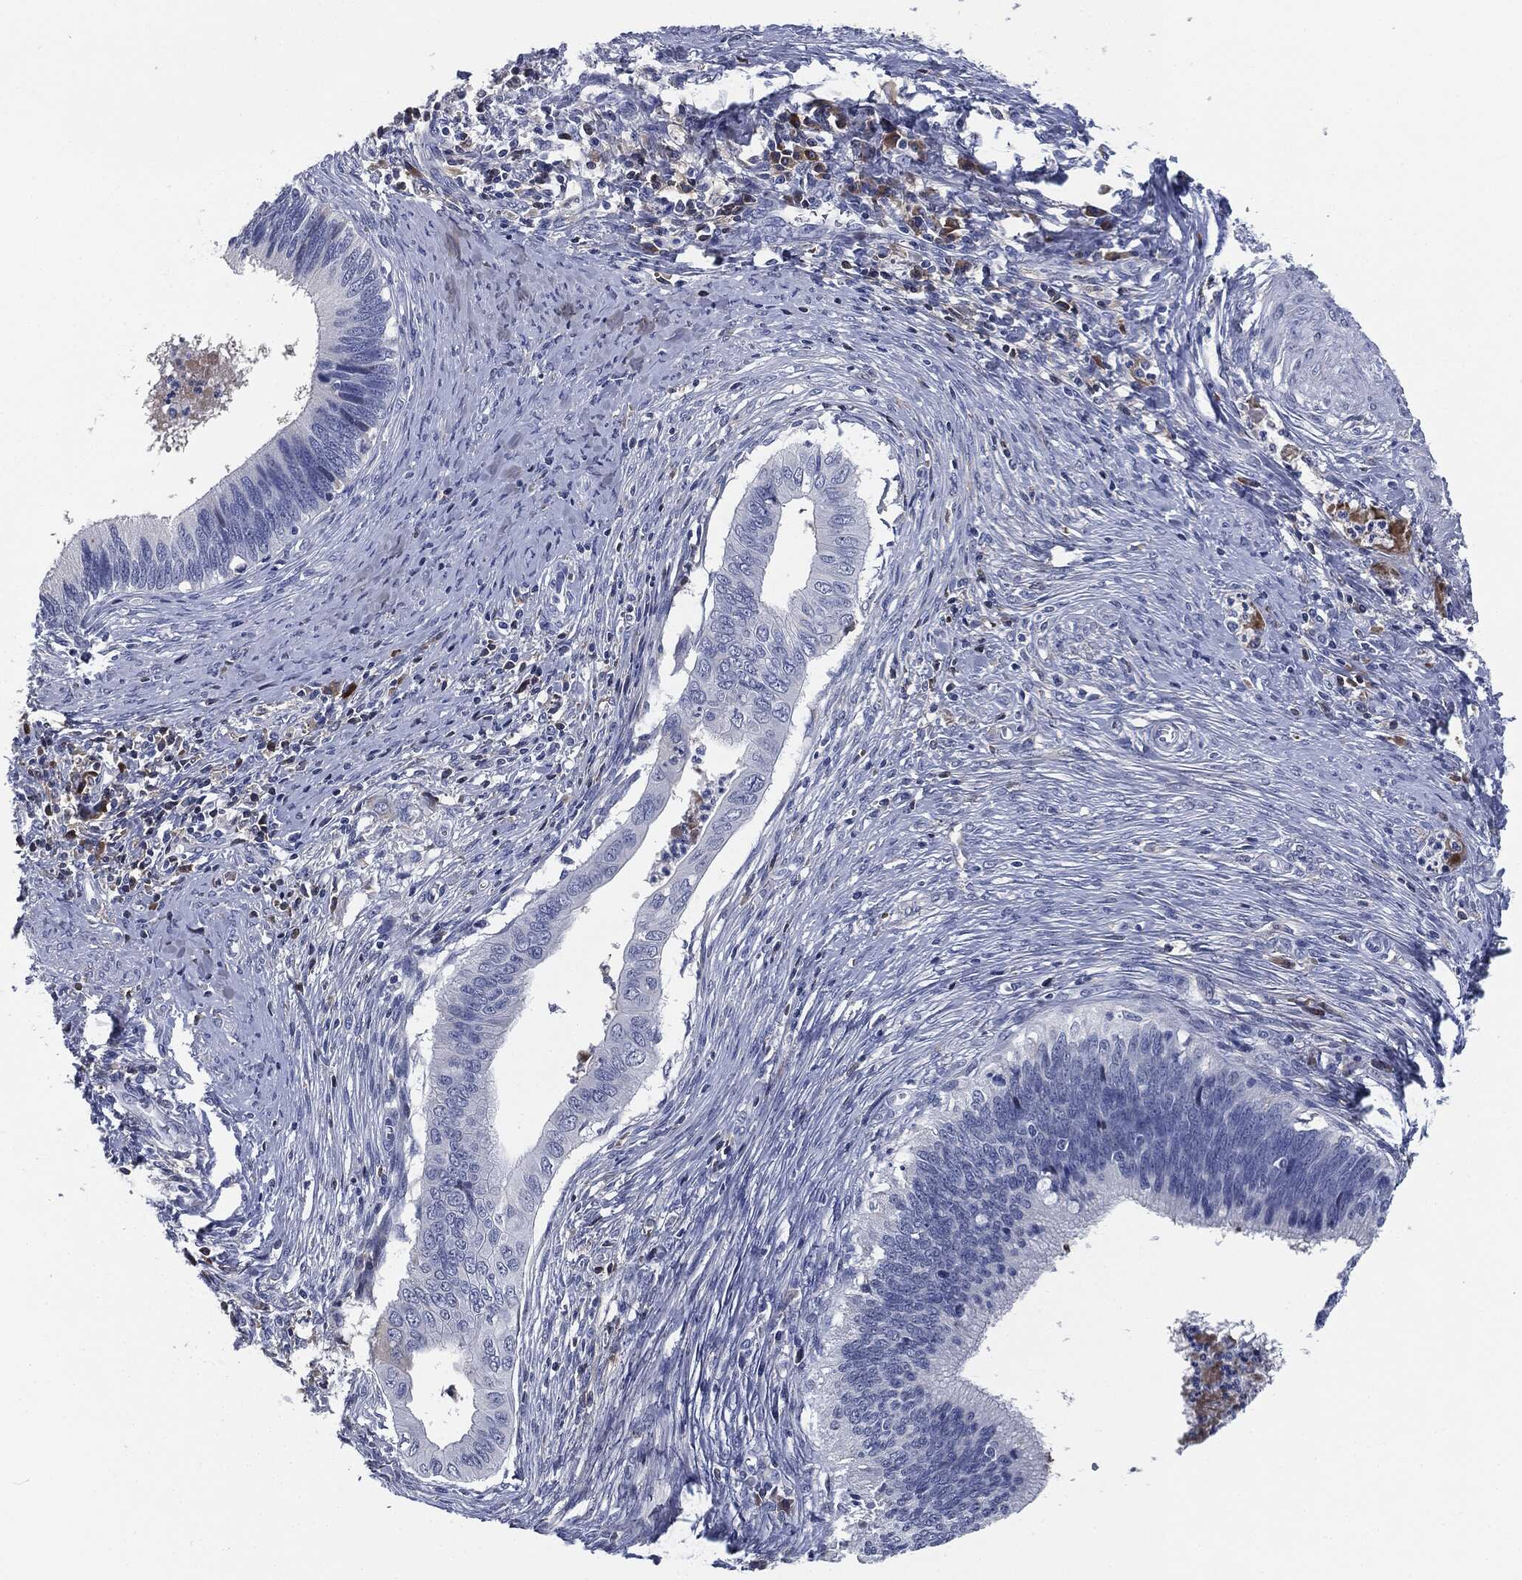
{"staining": {"intensity": "negative", "quantity": "none", "location": "none"}, "tissue": "cervical cancer", "cell_type": "Tumor cells", "image_type": "cancer", "snomed": [{"axis": "morphology", "description": "Adenocarcinoma, NOS"}, {"axis": "topography", "description": "Cervix"}], "caption": "This is a photomicrograph of IHC staining of cervical adenocarcinoma, which shows no expression in tumor cells. The staining is performed using DAB (3,3'-diaminobenzidine) brown chromogen with nuclei counter-stained in using hematoxylin.", "gene": "SIGLEC7", "patient": {"sex": "female", "age": 42}}